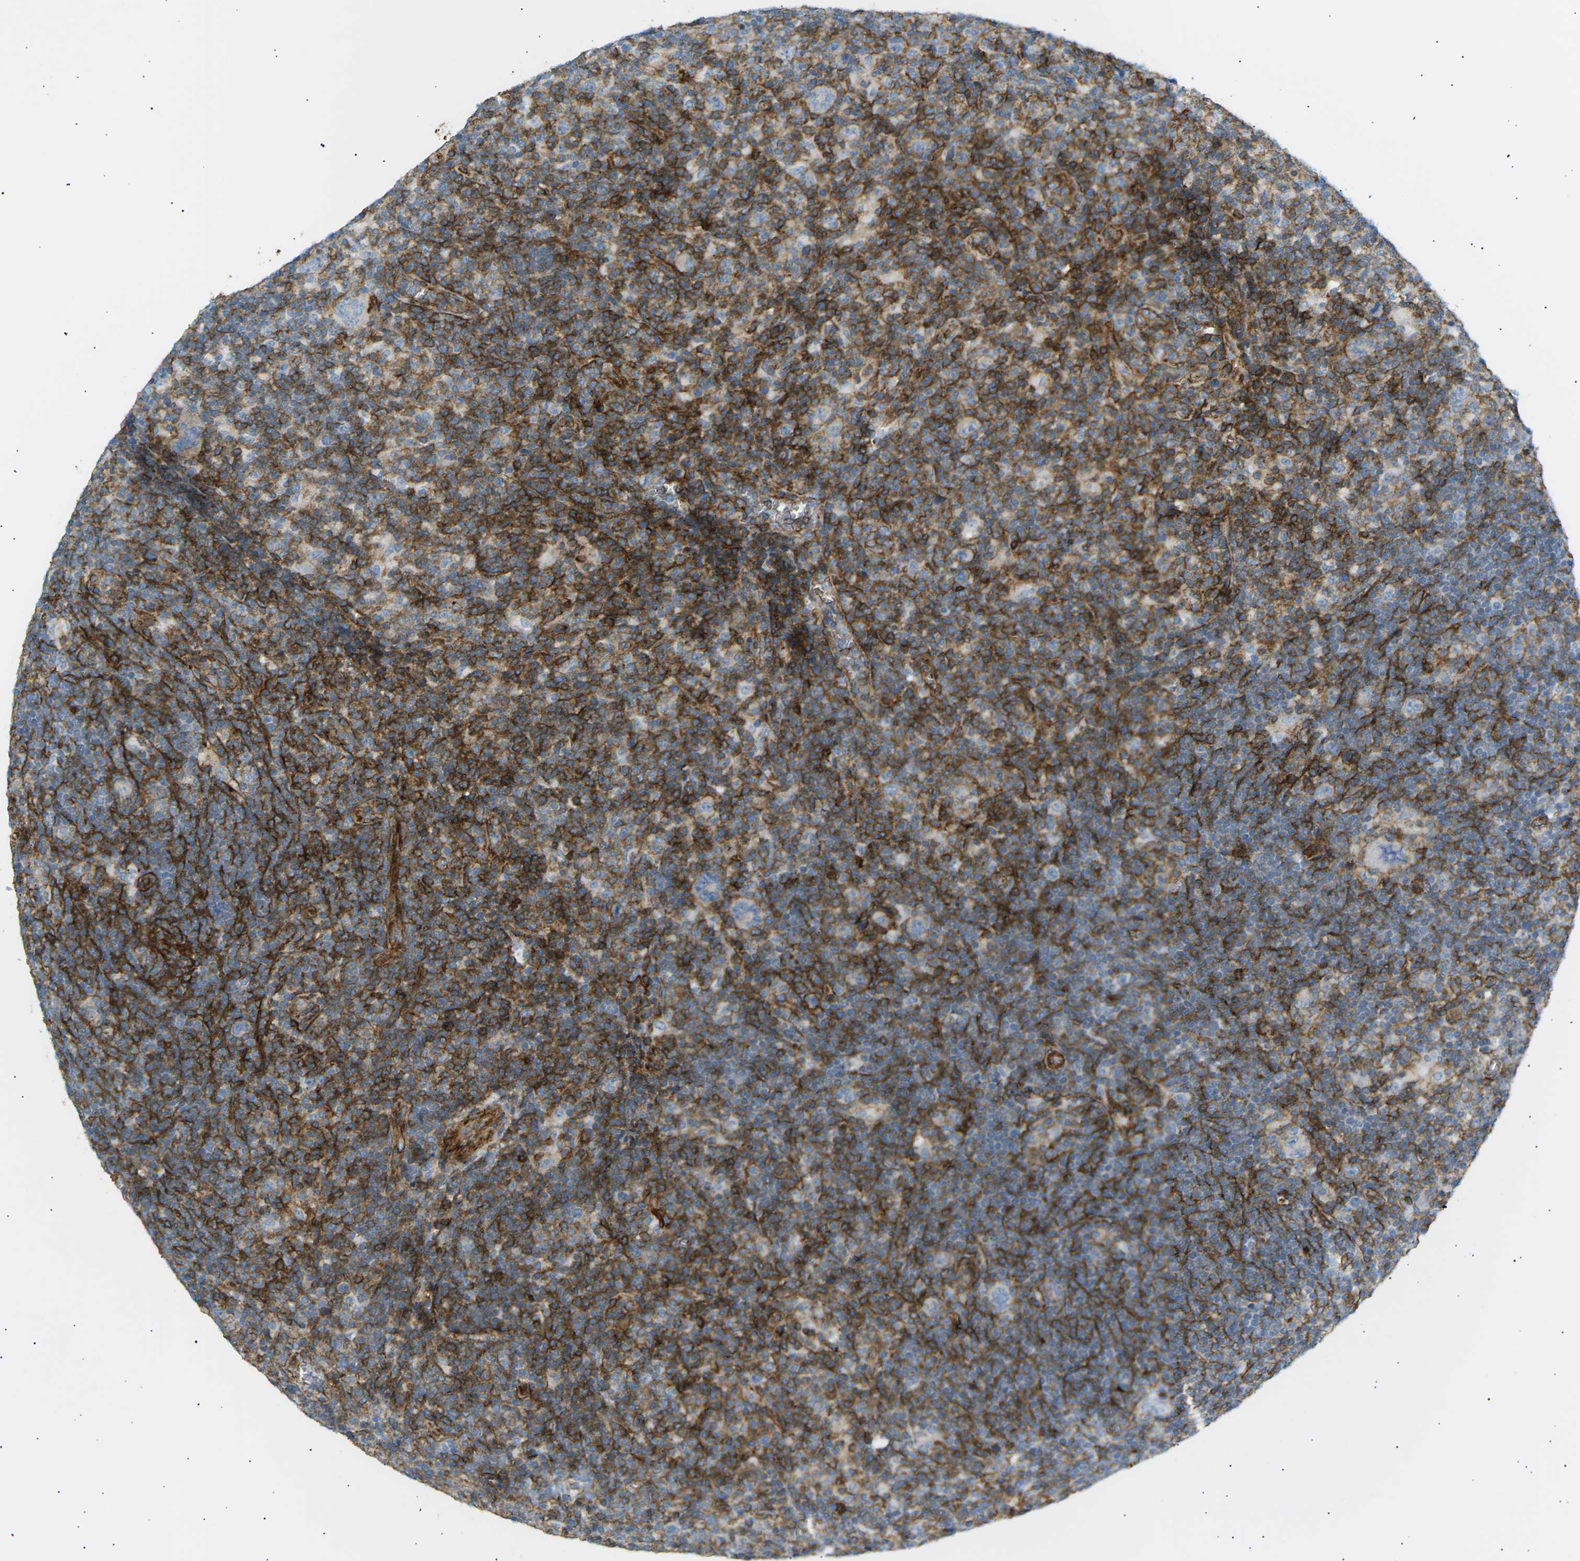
{"staining": {"intensity": "negative", "quantity": "none", "location": "none"}, "tissue": "lymphoma", "cell_type": "Tumor cells", "image_type": "cancer", "snomed": [{"axis": "morphology", "description": "Hodgkin's disease, NOS"}, {"axis": "topography", "description": "Lymph node"}], "caption": "There is no significant positivity in tumor cells of lymphoma. The staining is performed using DAB brown chromogen with nuclei counter-stained in using hematoxylin.", "gene": "ATP2B4", "patient": {"sex": "female", "age": 57}}